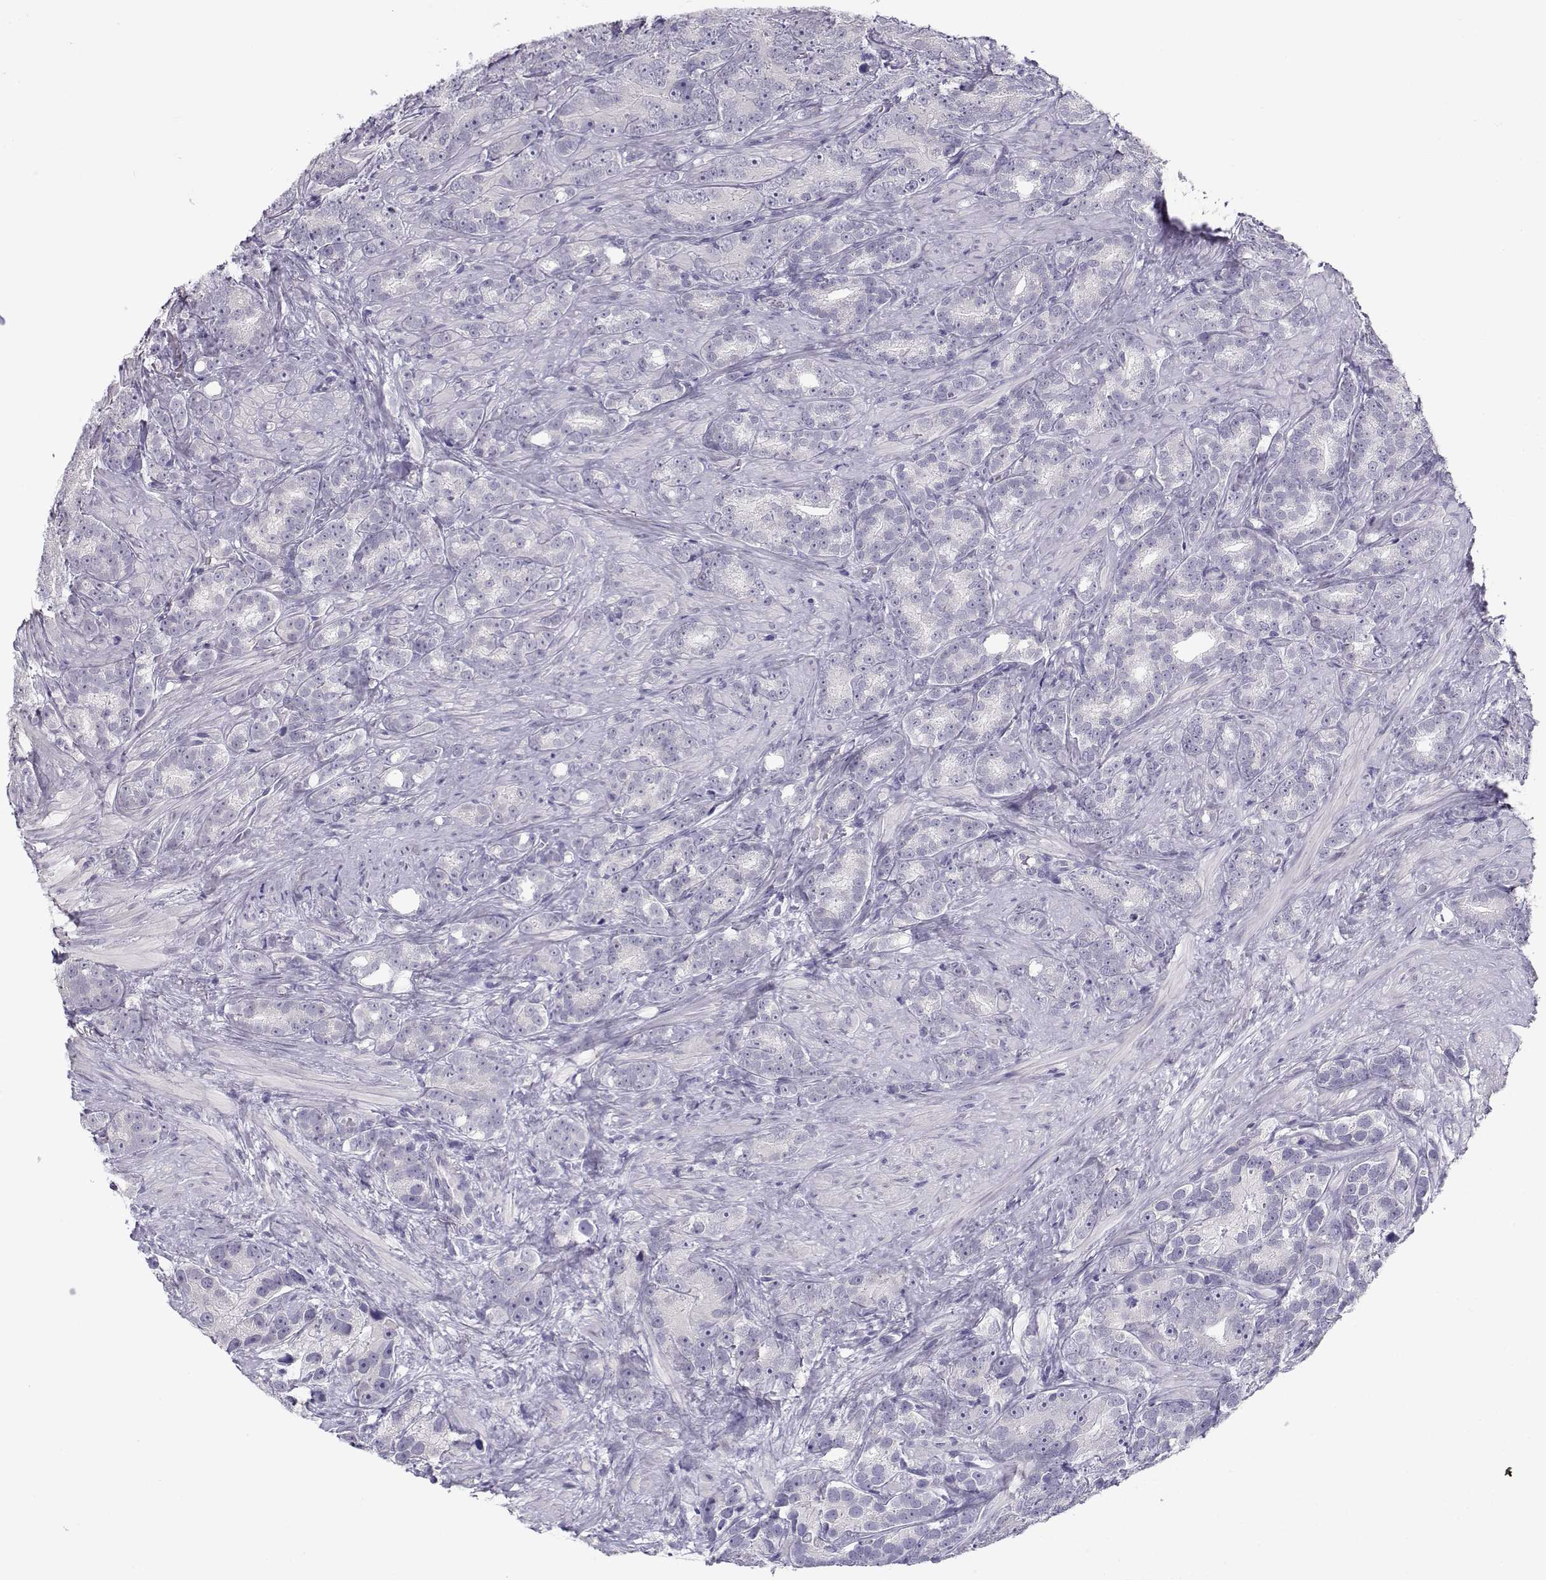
{"staining": {"intensity": "negative", "quantity": "none", "location": "none"}, "tissue": "prostate cancer", "cell_type": "Tumor cells", "image_type": "cancer", "snomed": [{"axis": "morphology", "description": "Adenocarcinoma, High grade"}, {"axis": "topography", "description": "Prostate"}], "caption": "An image of human adenocarcinoma (high-grade) (prostate) is negative for staining in tumor cells. (DAB (3,3'-diaminobenzidine) immunohistochemistry with hematoxylin counter stain).", "gene": "CFAP77", "patient": {"sex": "male", "age": 90}}